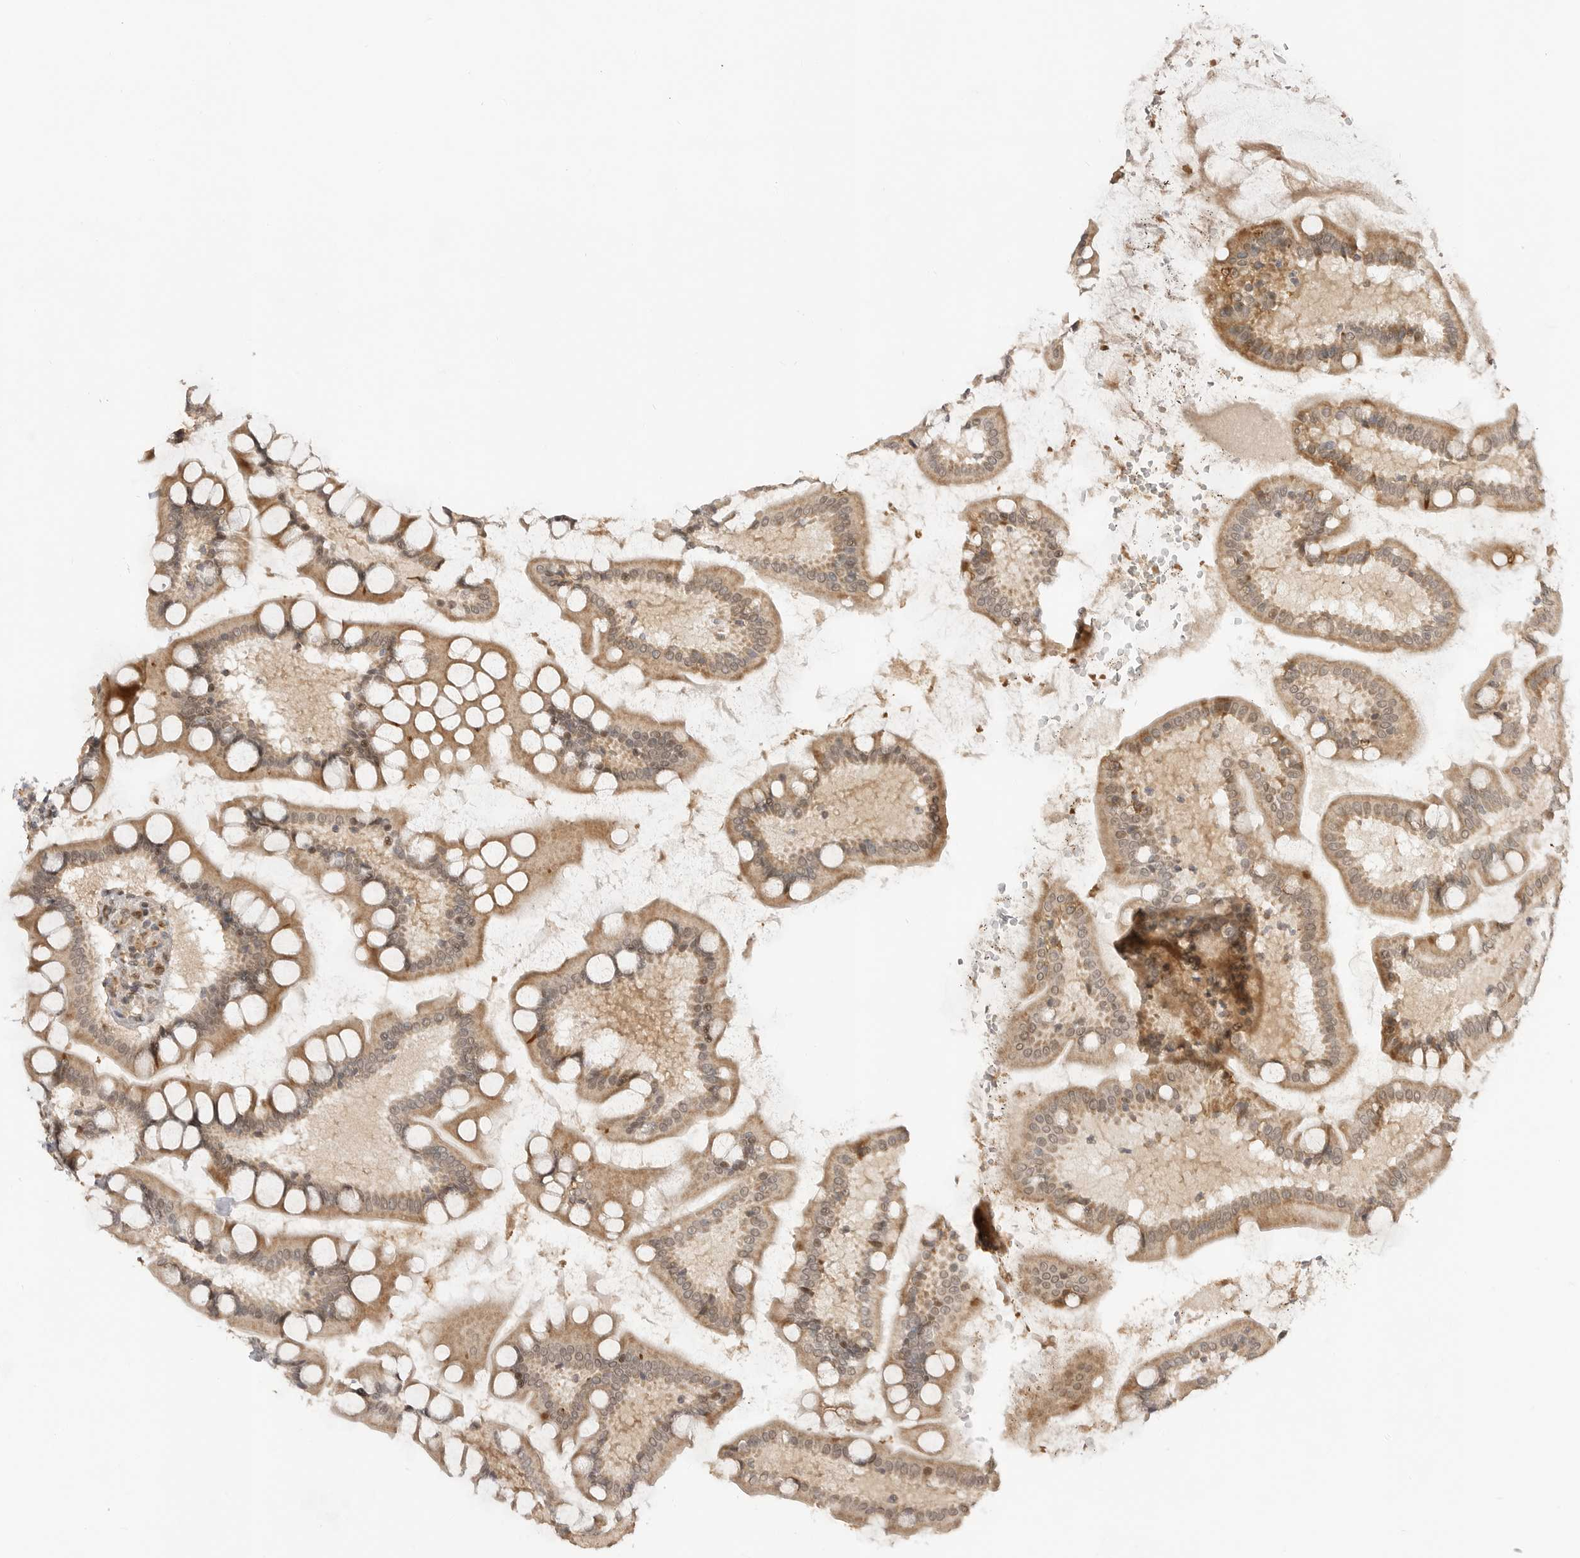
{"staining": {"intensity": "moderate", "quantity": ">75%", "location": "cytoplasmic/membranous"}, "tissue": "small intestine", "cell_type": "Glandular cells", "image_type": "normal", "snomed": [{"axis": "morphology", "description": "Normal tissue, NOS"}, {"axis": "topography", "description": "Small intestine"}], "caption": "Immunohistochemical staining of normal small intestine reveals moderate cytoplasmic/membranous protein expression in approximately >75% of glandular cells.", "gene": "ALKAL1", "patient": {"sex": "male", "age": 41}}